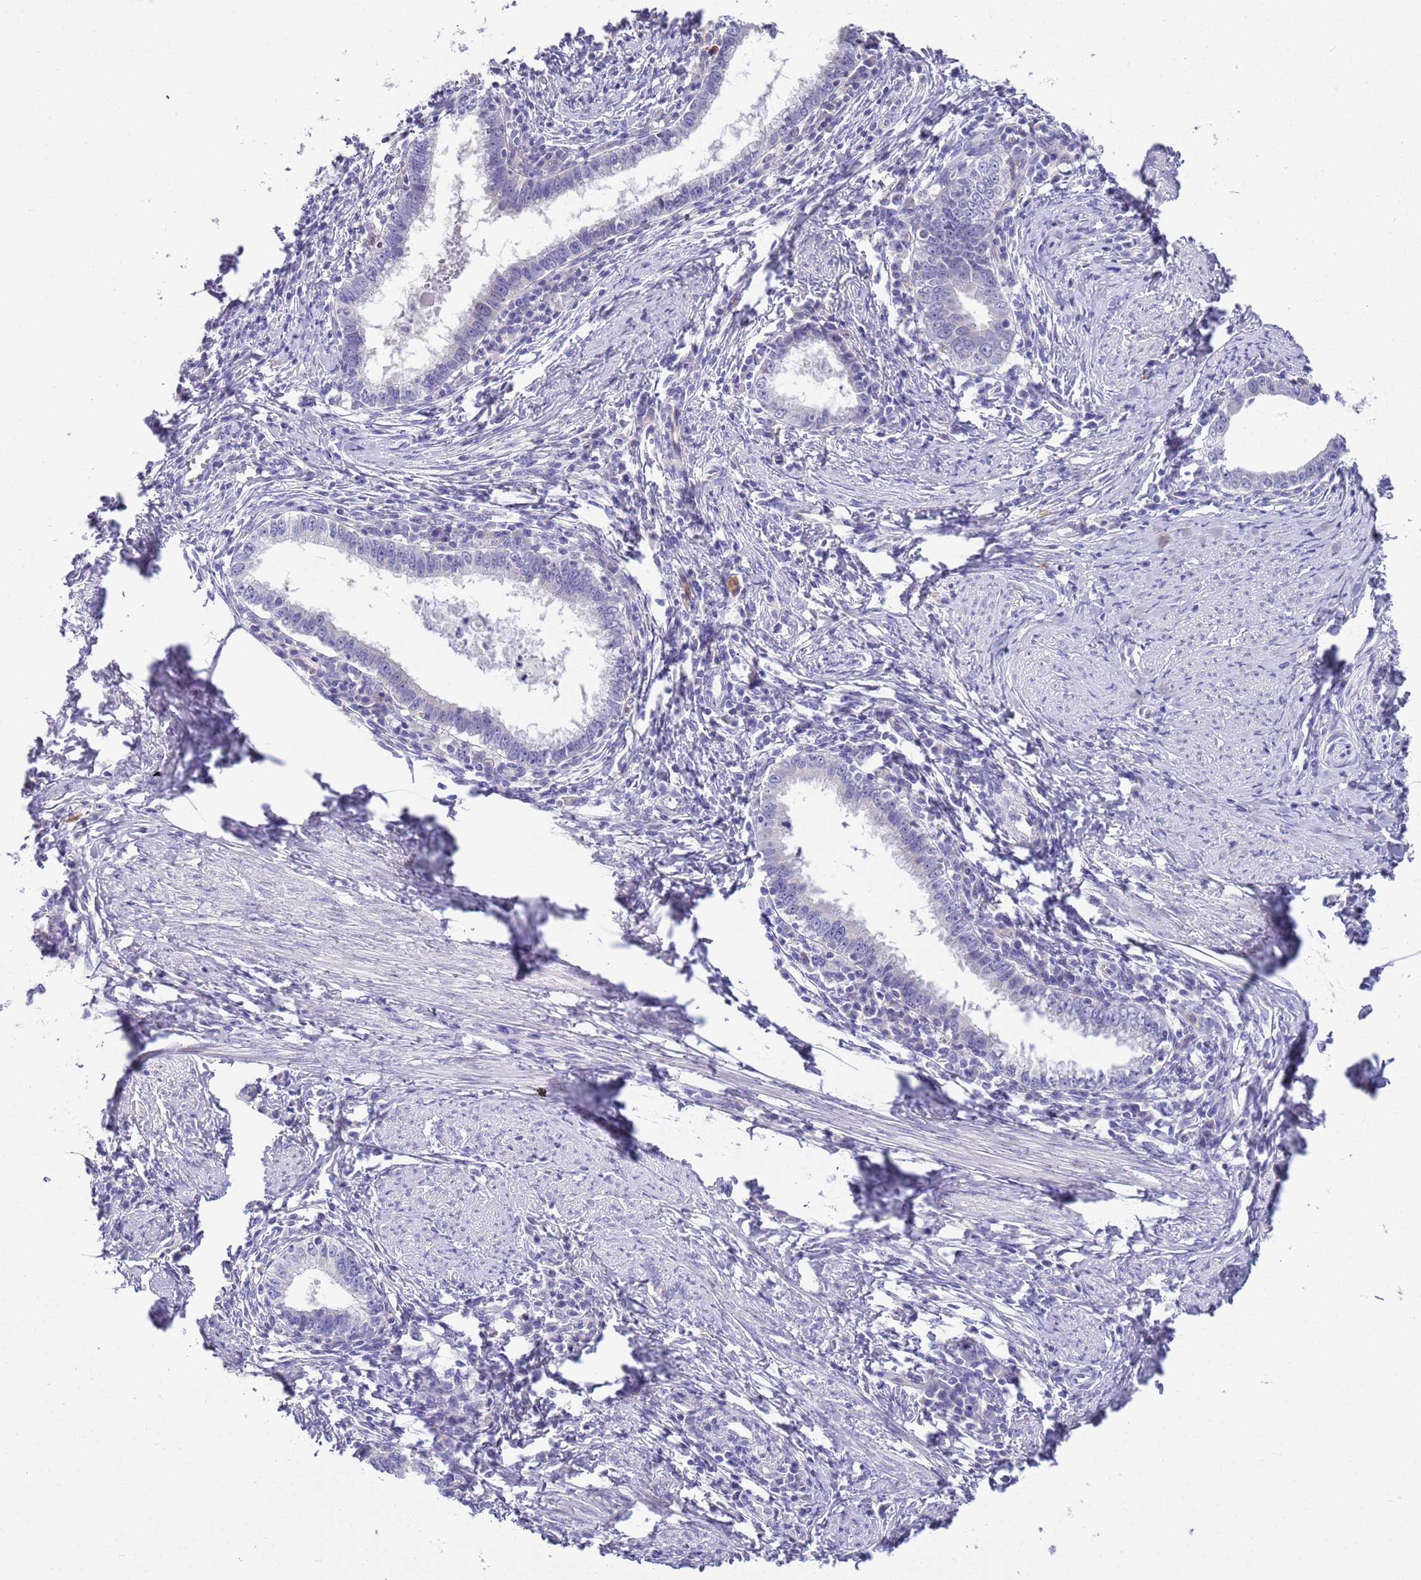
{"staining": {"intensity": "negative", "quantity": "none", "location": "none"}, "tissue": "cervical cancer", "cell_type": "Tumor cells", "image_type": "cancer", "snomed": [{"axis": "morphology", "description": "Adenocarcinoma, NOS"}, {"axis": "topography", "description": "Cervix"}], "caption": "Immunohistochemistry (IHC) of human cervical cancer displays no staining in tumor cells. (DAB immunohistochemistry (IHC) with hematoxylin counter stain).", "gene": "BRMS1L", "patient": {"sex": "female", "age": 36}}